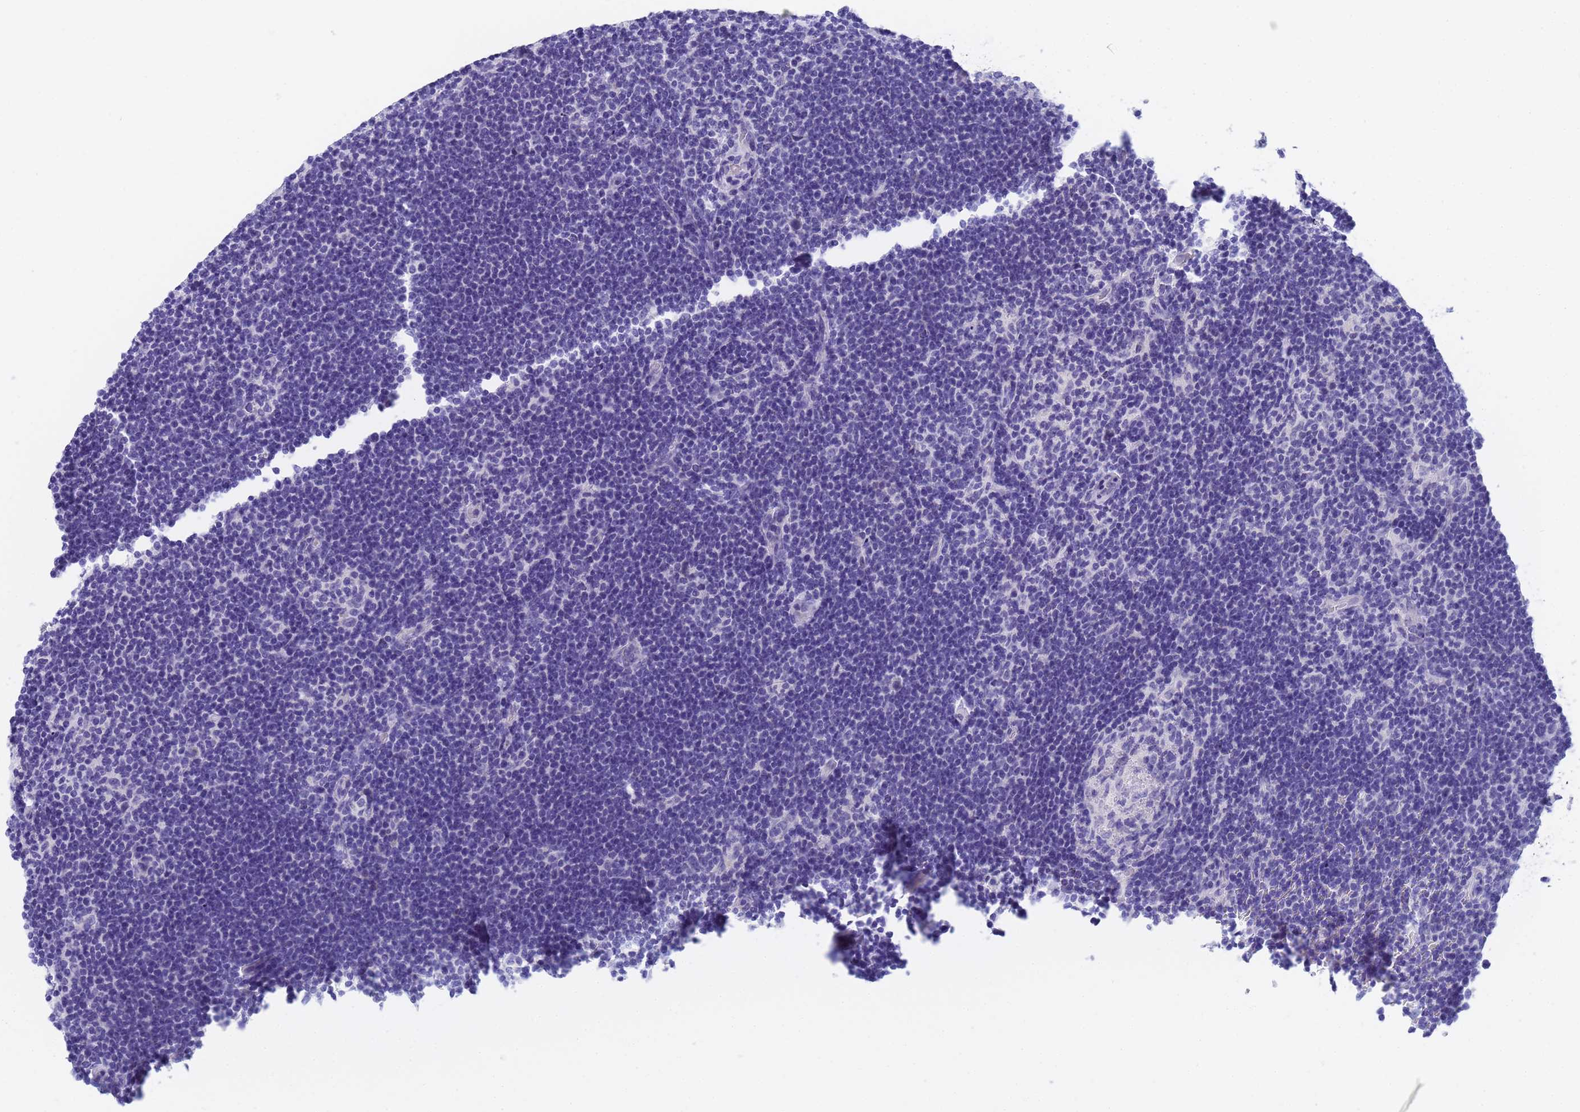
{"staining": {"intensity": "negative", "quantity": "none", "location": "none"}, "tissue": "lymphoma", "cell_type": "Tumor cells", "image_type": "cancer", "snomed": [{"axis": "morphology", "description": "Hodgkin's disease, NOS"}, {"axis": "topography", "description": "Lymph node"}], "caption": "High magnification brightfield microscopy of Hodgkin's disease stained with DAB (3,3'-diaminobenzidine) (brown) and counterstained with hematoxylin (blue): tumor cells show no significant positivity.", "gene": "STATH", "patient": {"sex": "female", "age": 57}}